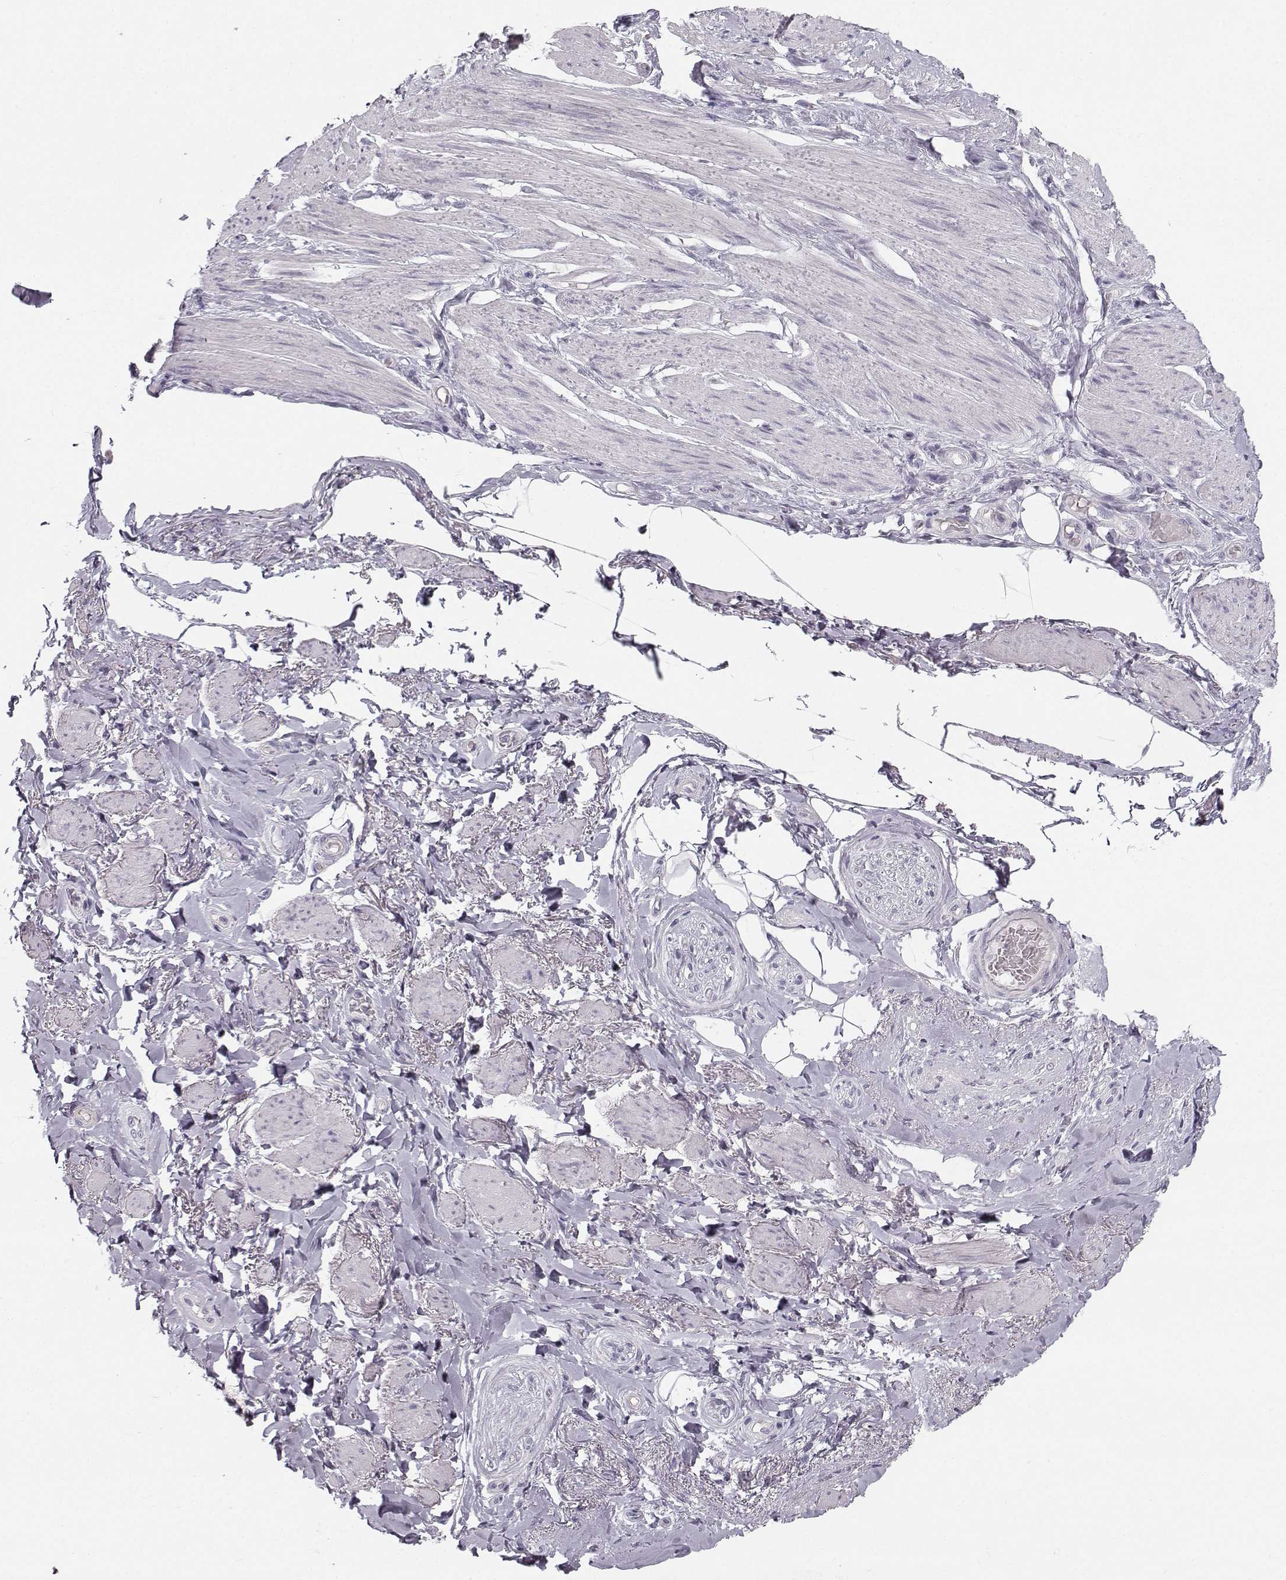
{"staining": {"intensity": "negative", "quantity": "none", "location": "none"}, "tissue": "adipose tissue", "cell_type": "Adipocytes", "image_type": "normal", "snomed": [{"axis": "morphology", "description": "Normal tissue, NOS"}, {"axis": "topography", "description": "Skeletal muscle"}, {"axis": "topography", "description": "Anal"}, {"axis": "topography", "description": "Peripheral nerve tissue"}], "caption": "A high-resolution histopathology image shows immunohistochemistry staining of unremarkable adipose tissue, which reveals no significant expression in adipocytes.", "gene": "CASR", "patient": {"sex": "male", "age": 53}}